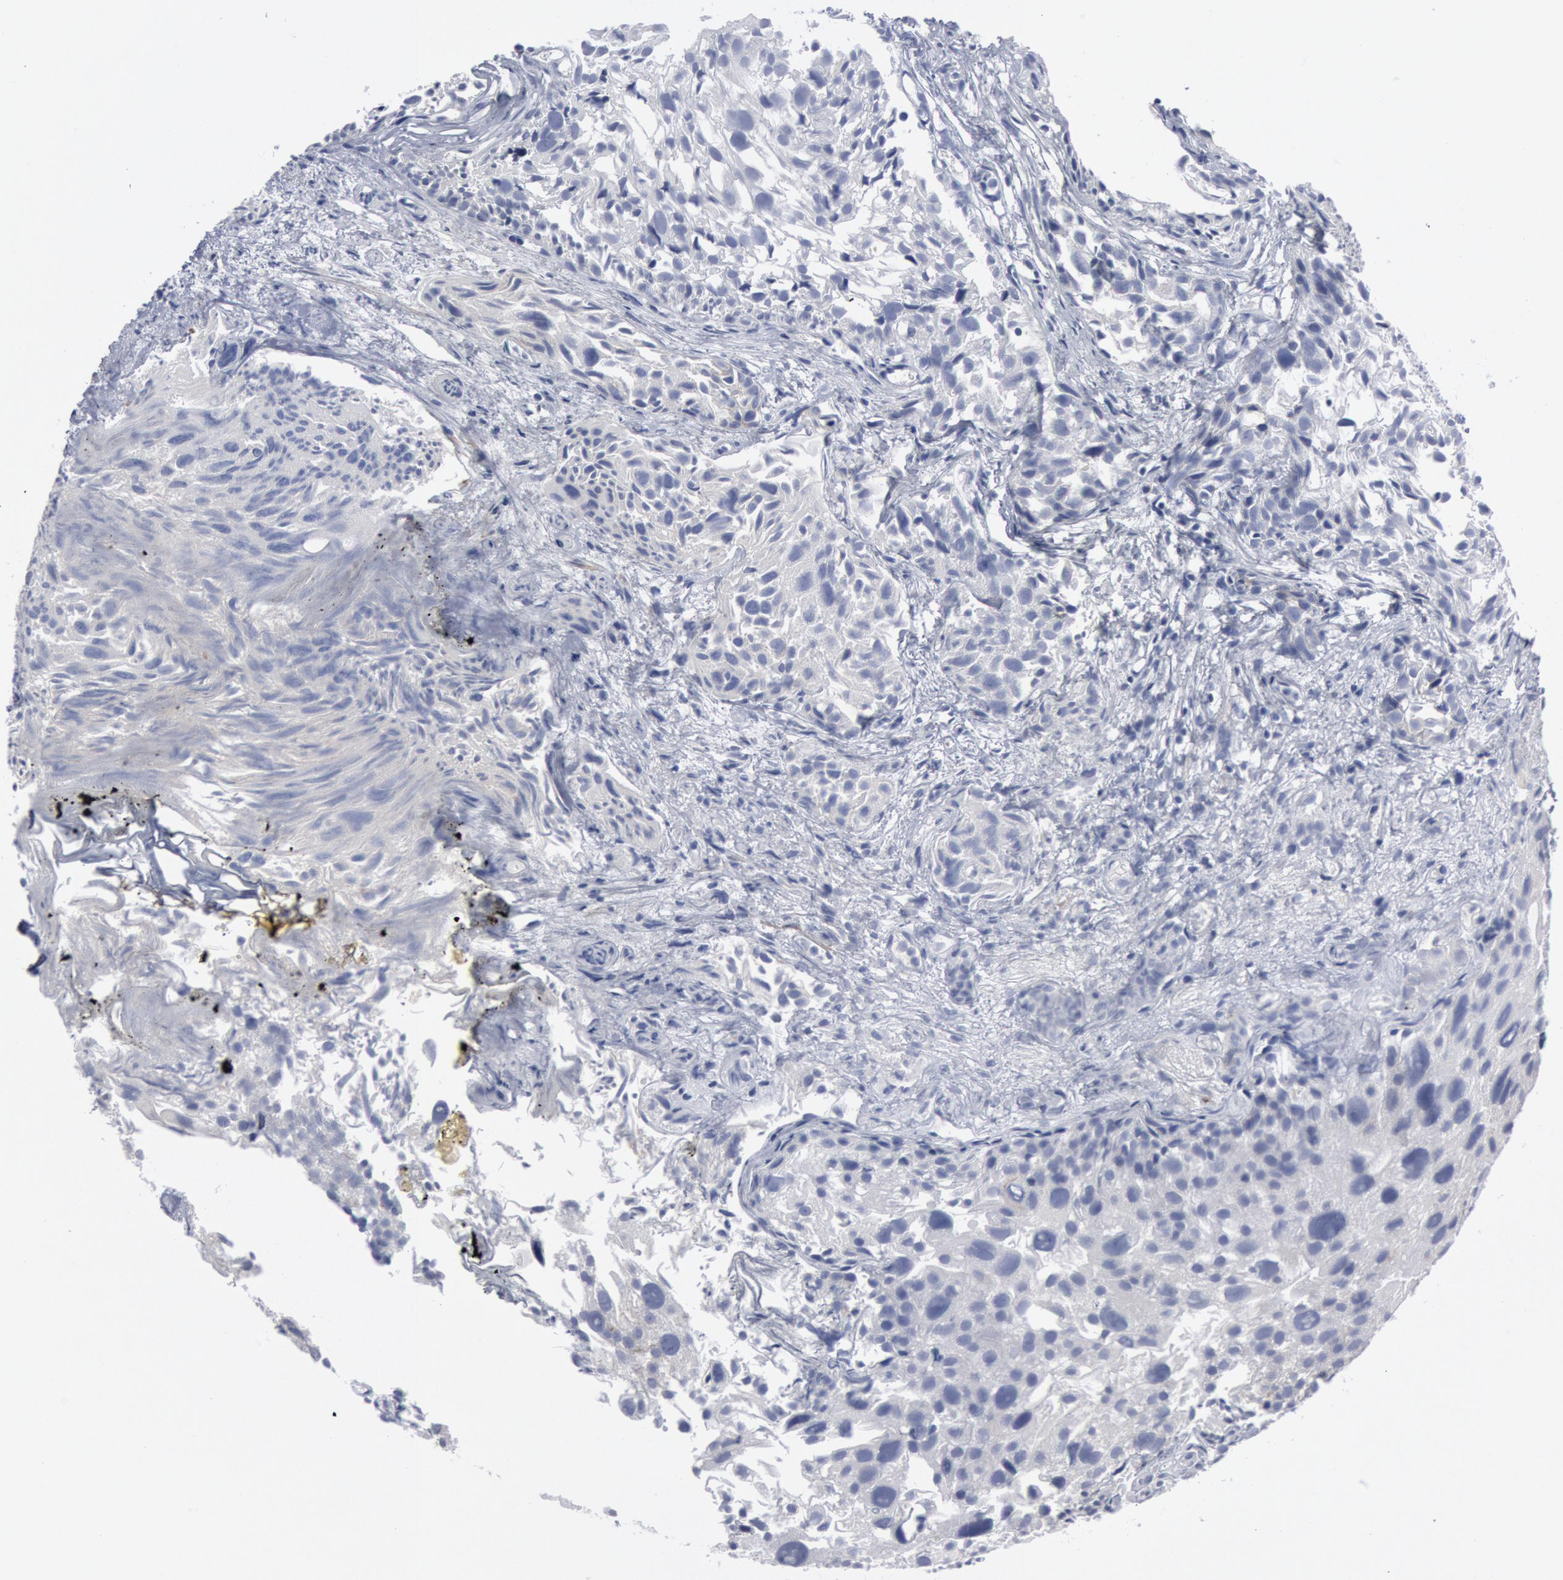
{"staining": {"intensity": "negative", "quantity": "none", "location": "none"}, "tissue": "urothelial cancer", "cell_type": "Tumor cells", "image_type": "cancer", "snomed": [{"axis": "morphology", "description": "Urothelial carcinoma, High grade"}, {"axis": "topography", "description": "Urinary bladder"}], "caption": "DAB (3,3'-diaminobenzidine) immunohistochemical staining of human urothelial cancer exhibits no significant staining in tumor cells.", "gene": "DMC1", "patient": {"sex": "female", "age": 78}}